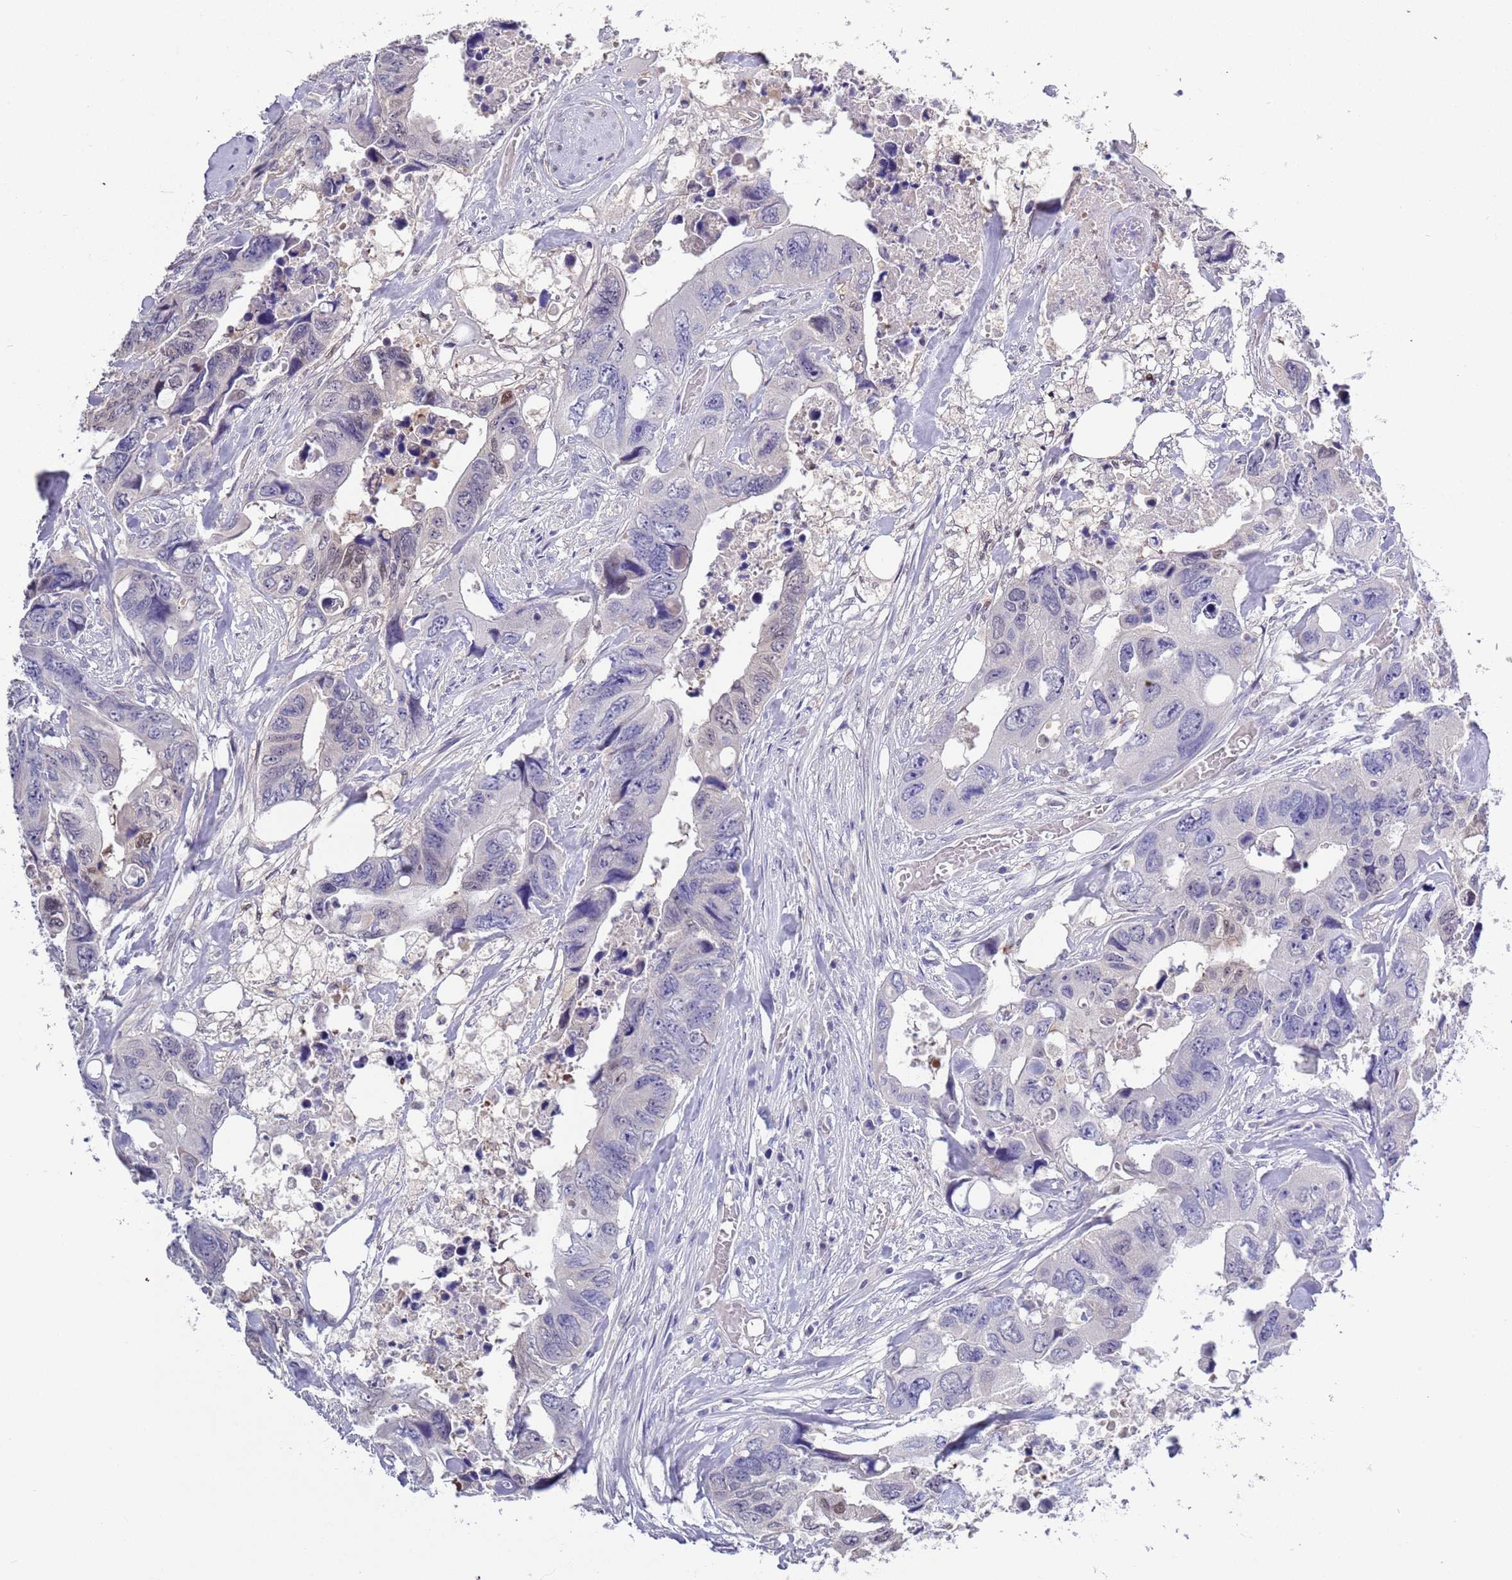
{"staining": {"intensity": "negative", "quantity": "none", "location": "none"}, "tissue": "colorectal cancer", "cell_type": "Tumor cells", "image_type": "cancer", "snomed": [{"axis": "morphology", "description": "Adenocarcinoma, NOS"}, {"axis": "topography", "description": "Rectum"}], "caption": "Colorectal cancer stained for a protein using IHC exhibits no positivity tumor cells.", "gene": "BRMS1L", "patient": {"sex": "male", "age": 57}}